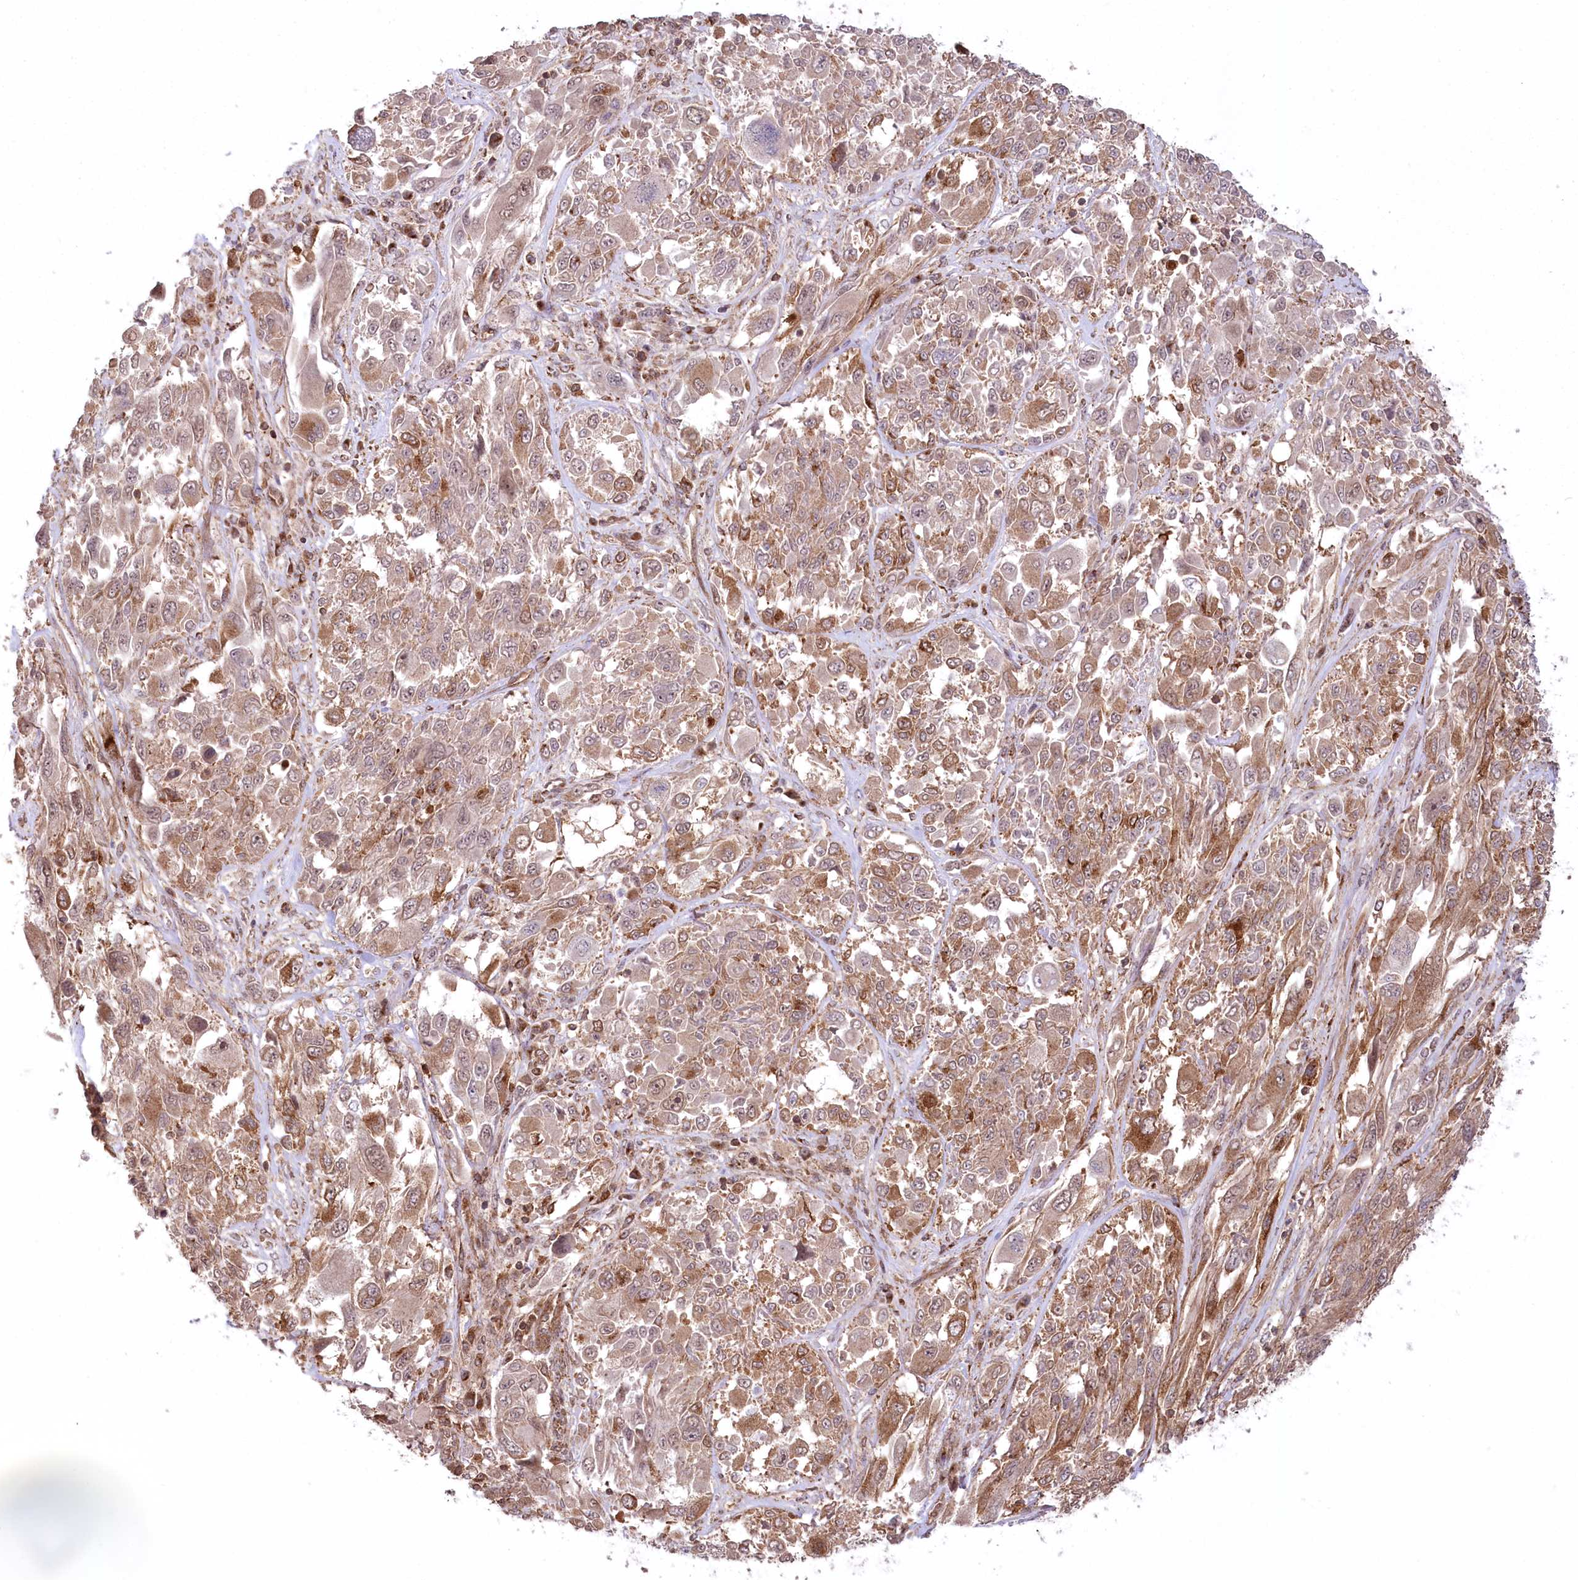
{"staining": {"intensity": "moderate", "quantity": "25%-75%", "location": "cytoplasmic/membranous"}, "tissue": "melanoma", "cell_type": "Tumor cells", "image_type": "cancer", "snomed": [{"axis": "morphology", "description": "Malignant melanoma, NOS"}, {"axis": "topography", "description": "Skin"}], "caption": "DAB immunohistochemical staining of human melanoma shows moderate cytoplasmic/membranous protein positivity in about 25%-75% of tumor cells.", "gene": "CCDC91", "patient": {"sex": "female", "age": 91}}